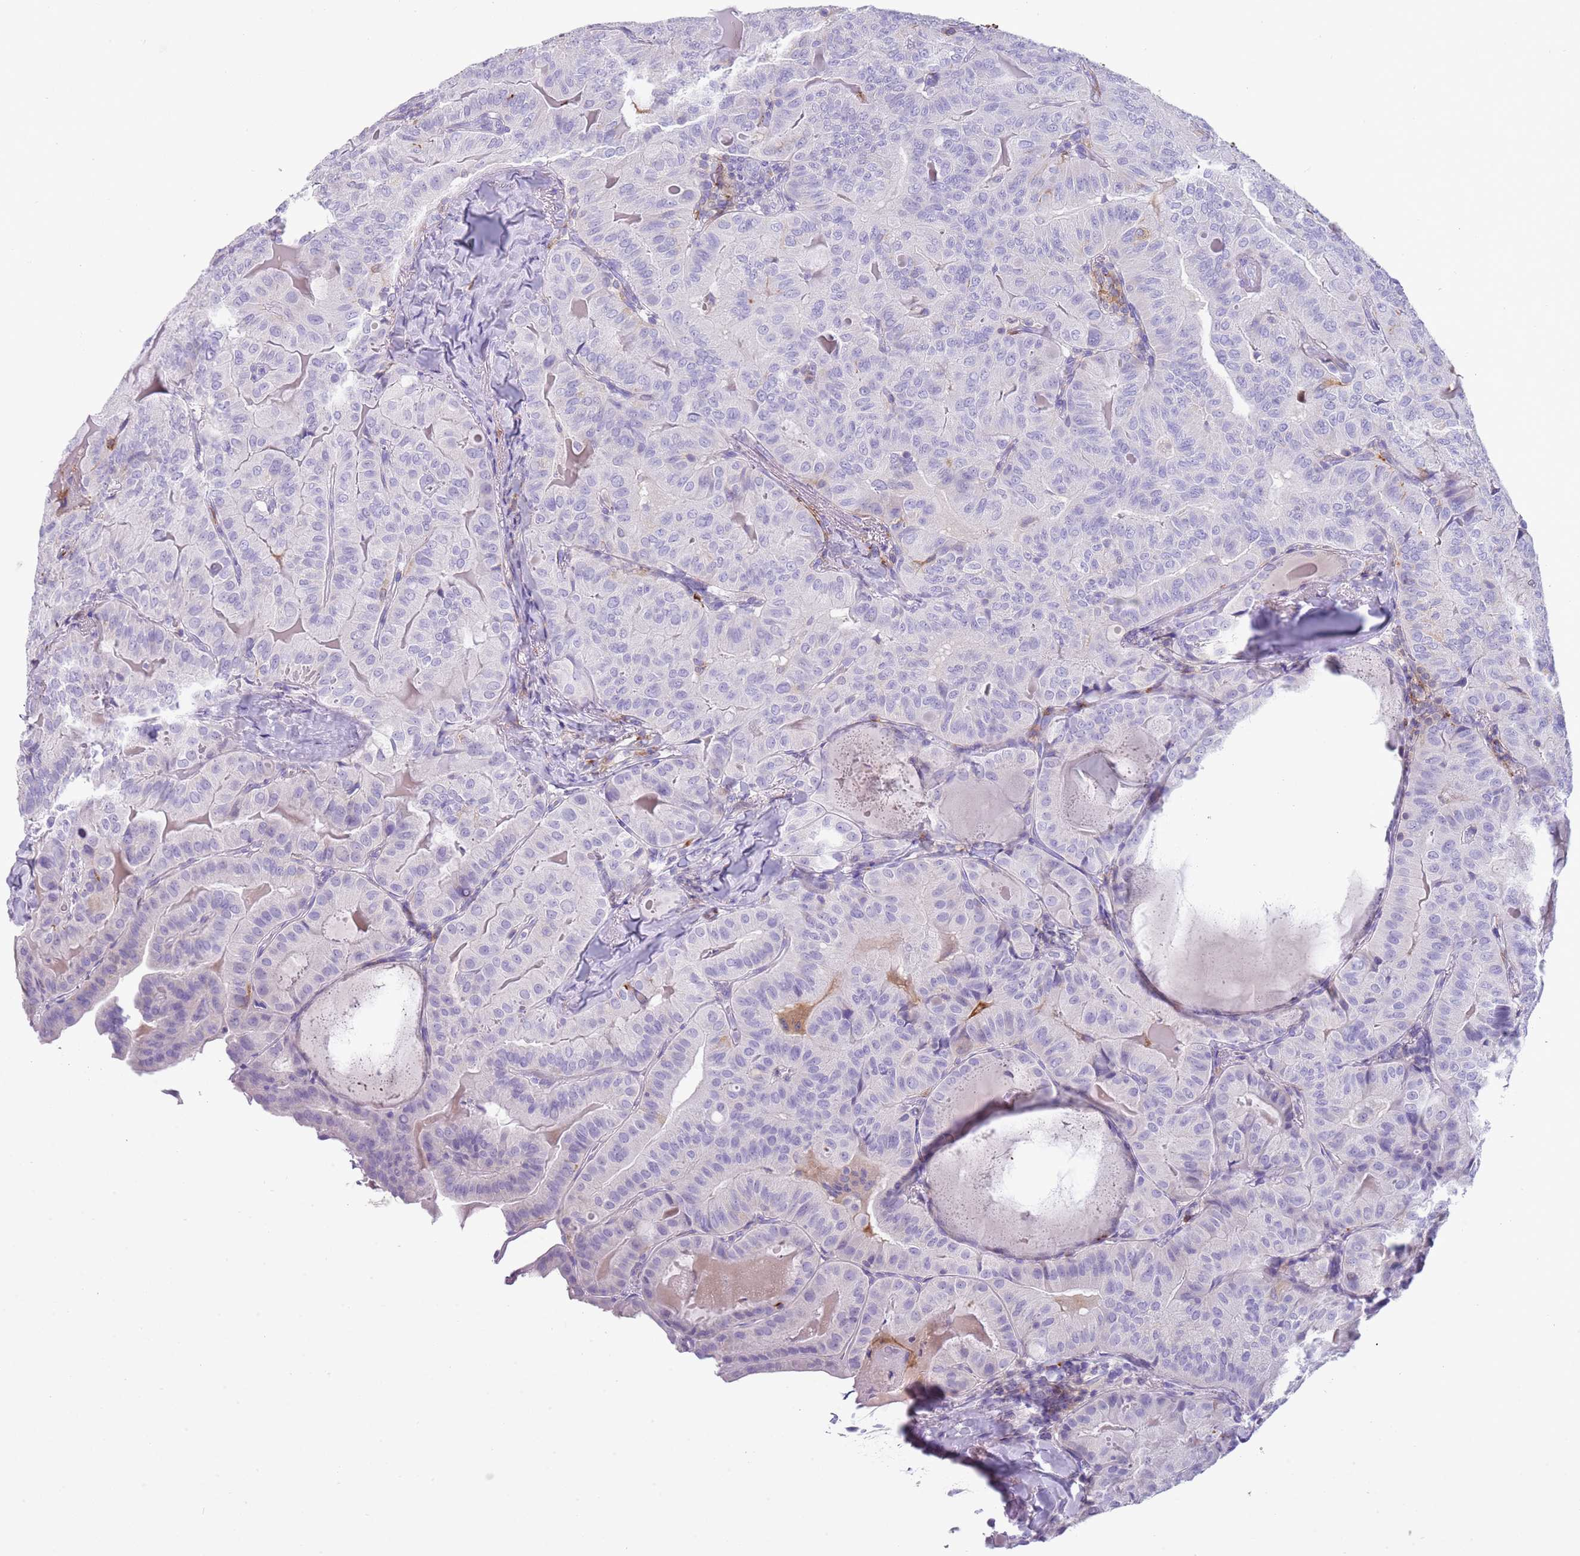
{"staining": {"intensity": "negative", "quantity": "none", "location": "none"}, "tissue": "thyroid cancer", "cell_type": "Tumor cells", "image_type": "cancer", "snomed": [{"axis": "morphology", "description": "Papillary adenocarcinoma, NOS"}, {"axis": "topography", "description": "Thyroid gland"}], "caption": "Thyroid cancer (papillary adenocarcinoma) stained for a protein using immunohistochemistry (IHC) reveals no staining tumor cells.", "gene": "NBPF20", "patient": {"sex": "female", "age": 68}}